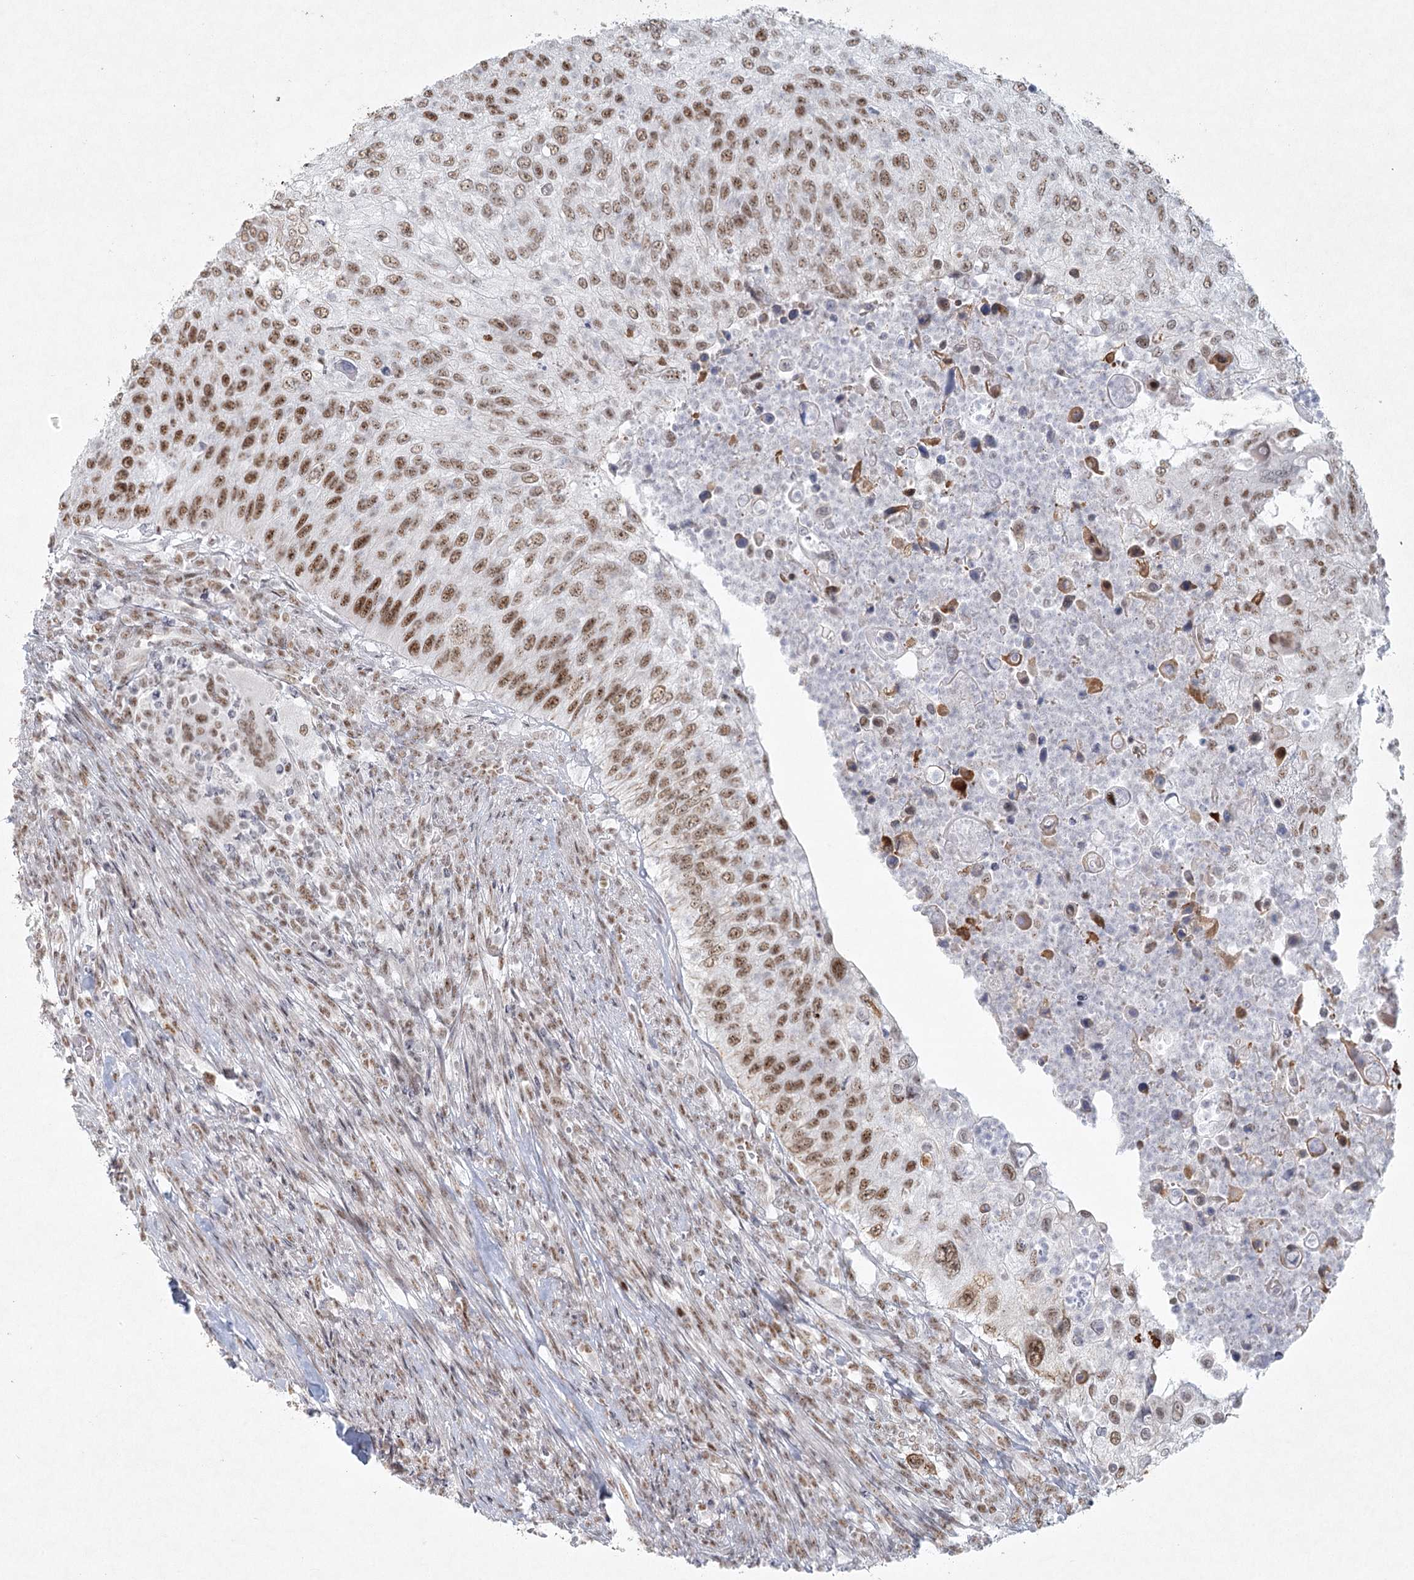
{"staining": {"intensity": "moderate", "quantity": ">75%", "location": "nuclear"}, "tissue": "urothelial cancer", "cell_type": "Tumor cells", "image_type": "cancer", "snomed": [{"axis": "morphology", "description": "Urothelial carcinoma, High grade"}, {"axis": "topography", "description": "Urinary bladder"}], "caption": "Urothelial cancer tissue reveals moderate nuclear positivity in approximately >75% of tumor cells, visualized by immunohistochemistry.", "gene": "U2SURP", "patient": {"sex": "female", "age": 60}}